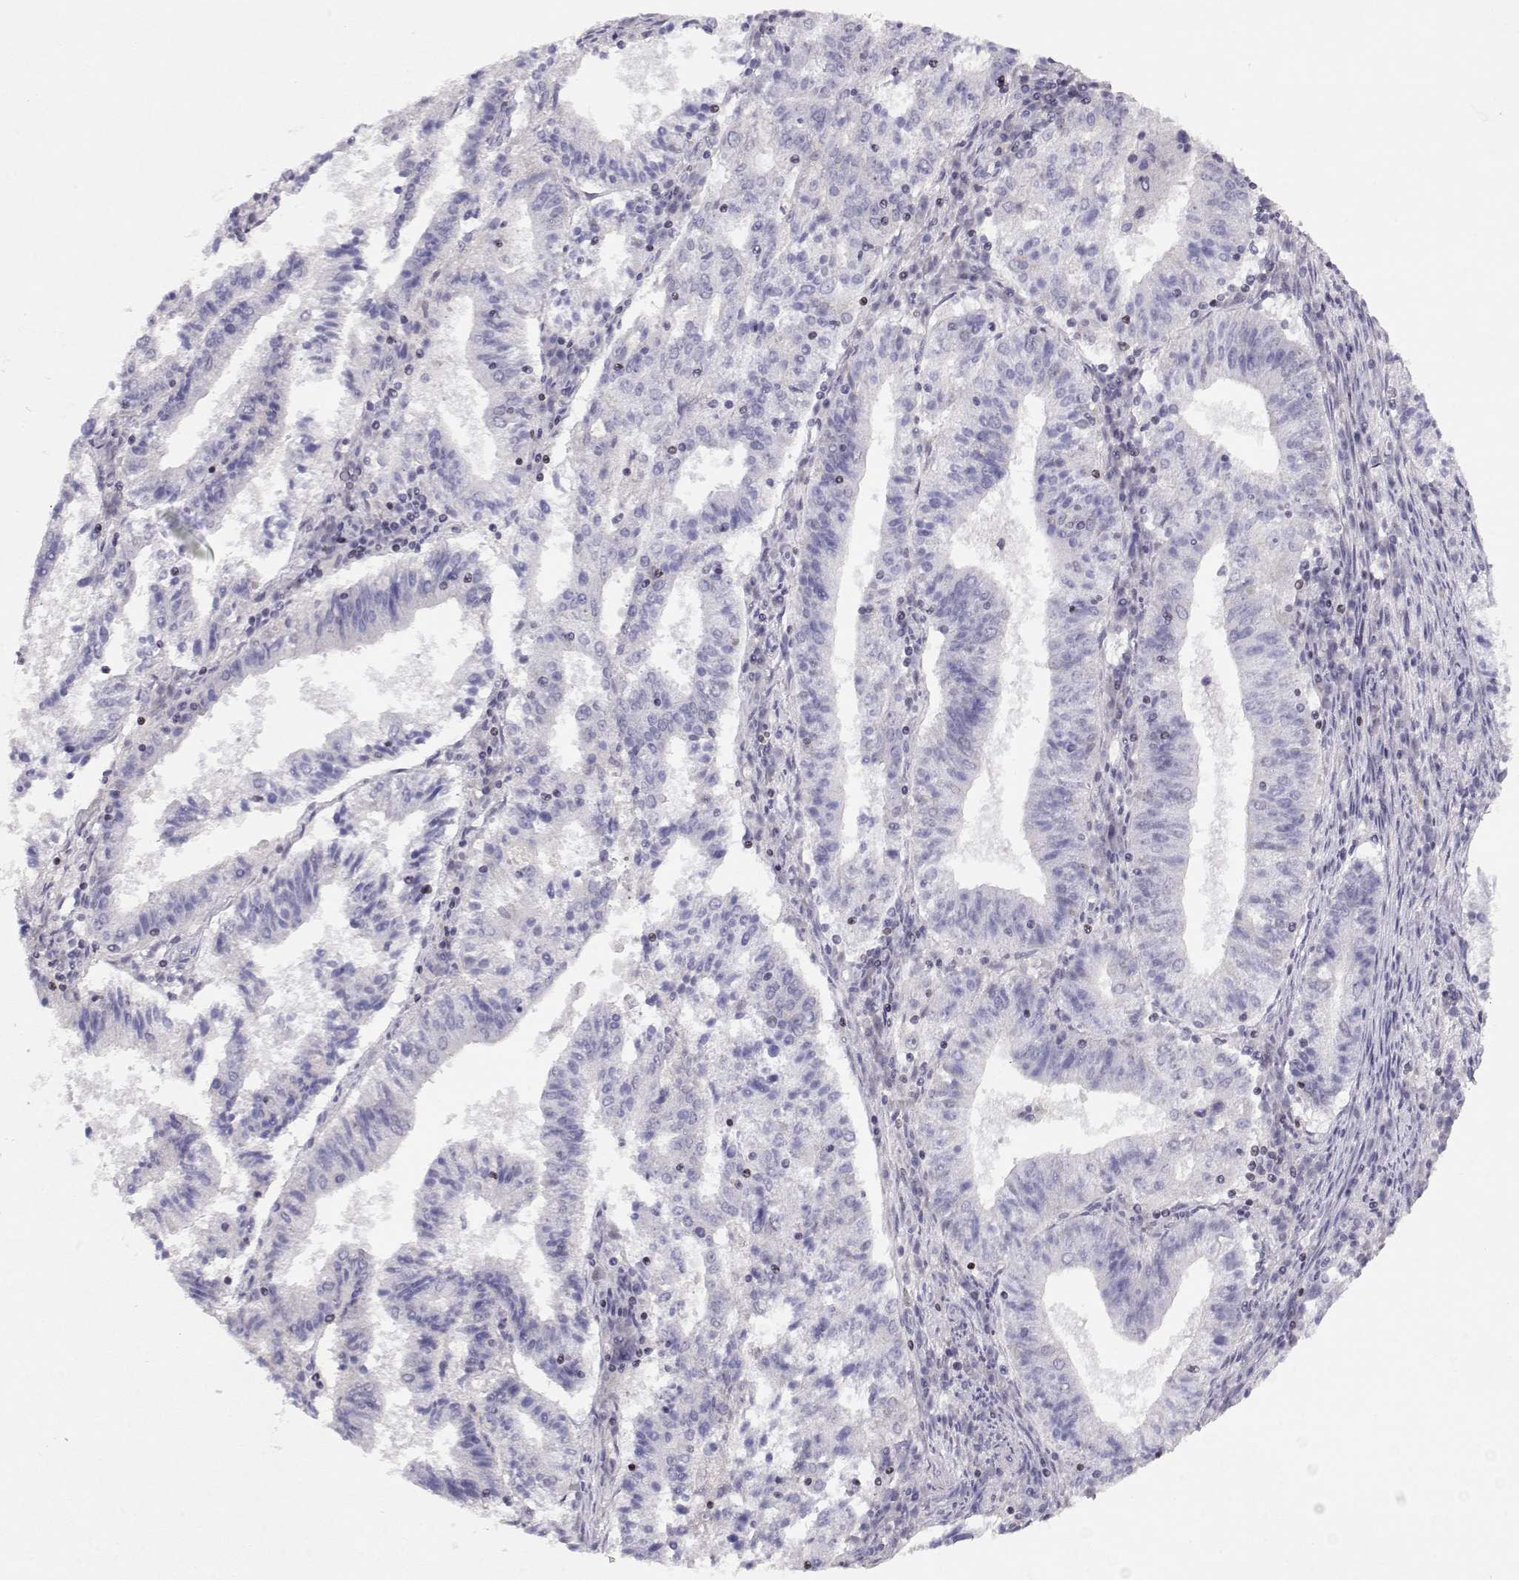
{"staining": {"intensity": "negative", "quantity": "none", "location": "none"}, "tissue": "endometrial cancer", "cell_type": "Tumor cells", "image_type": "cancer", "snomed": [{"axis": "morphology", "description": "Adenocarcinoma, NOS"}, {"axis": "topography", "description": "Endometrium"}], "caption": "Adenocarcinoma (endometrial) was stained to show a protein in brown. There is no significant positivity in tumor cells.", "gene": "CRX", "patient": {"sex": "female", "age": 82}}